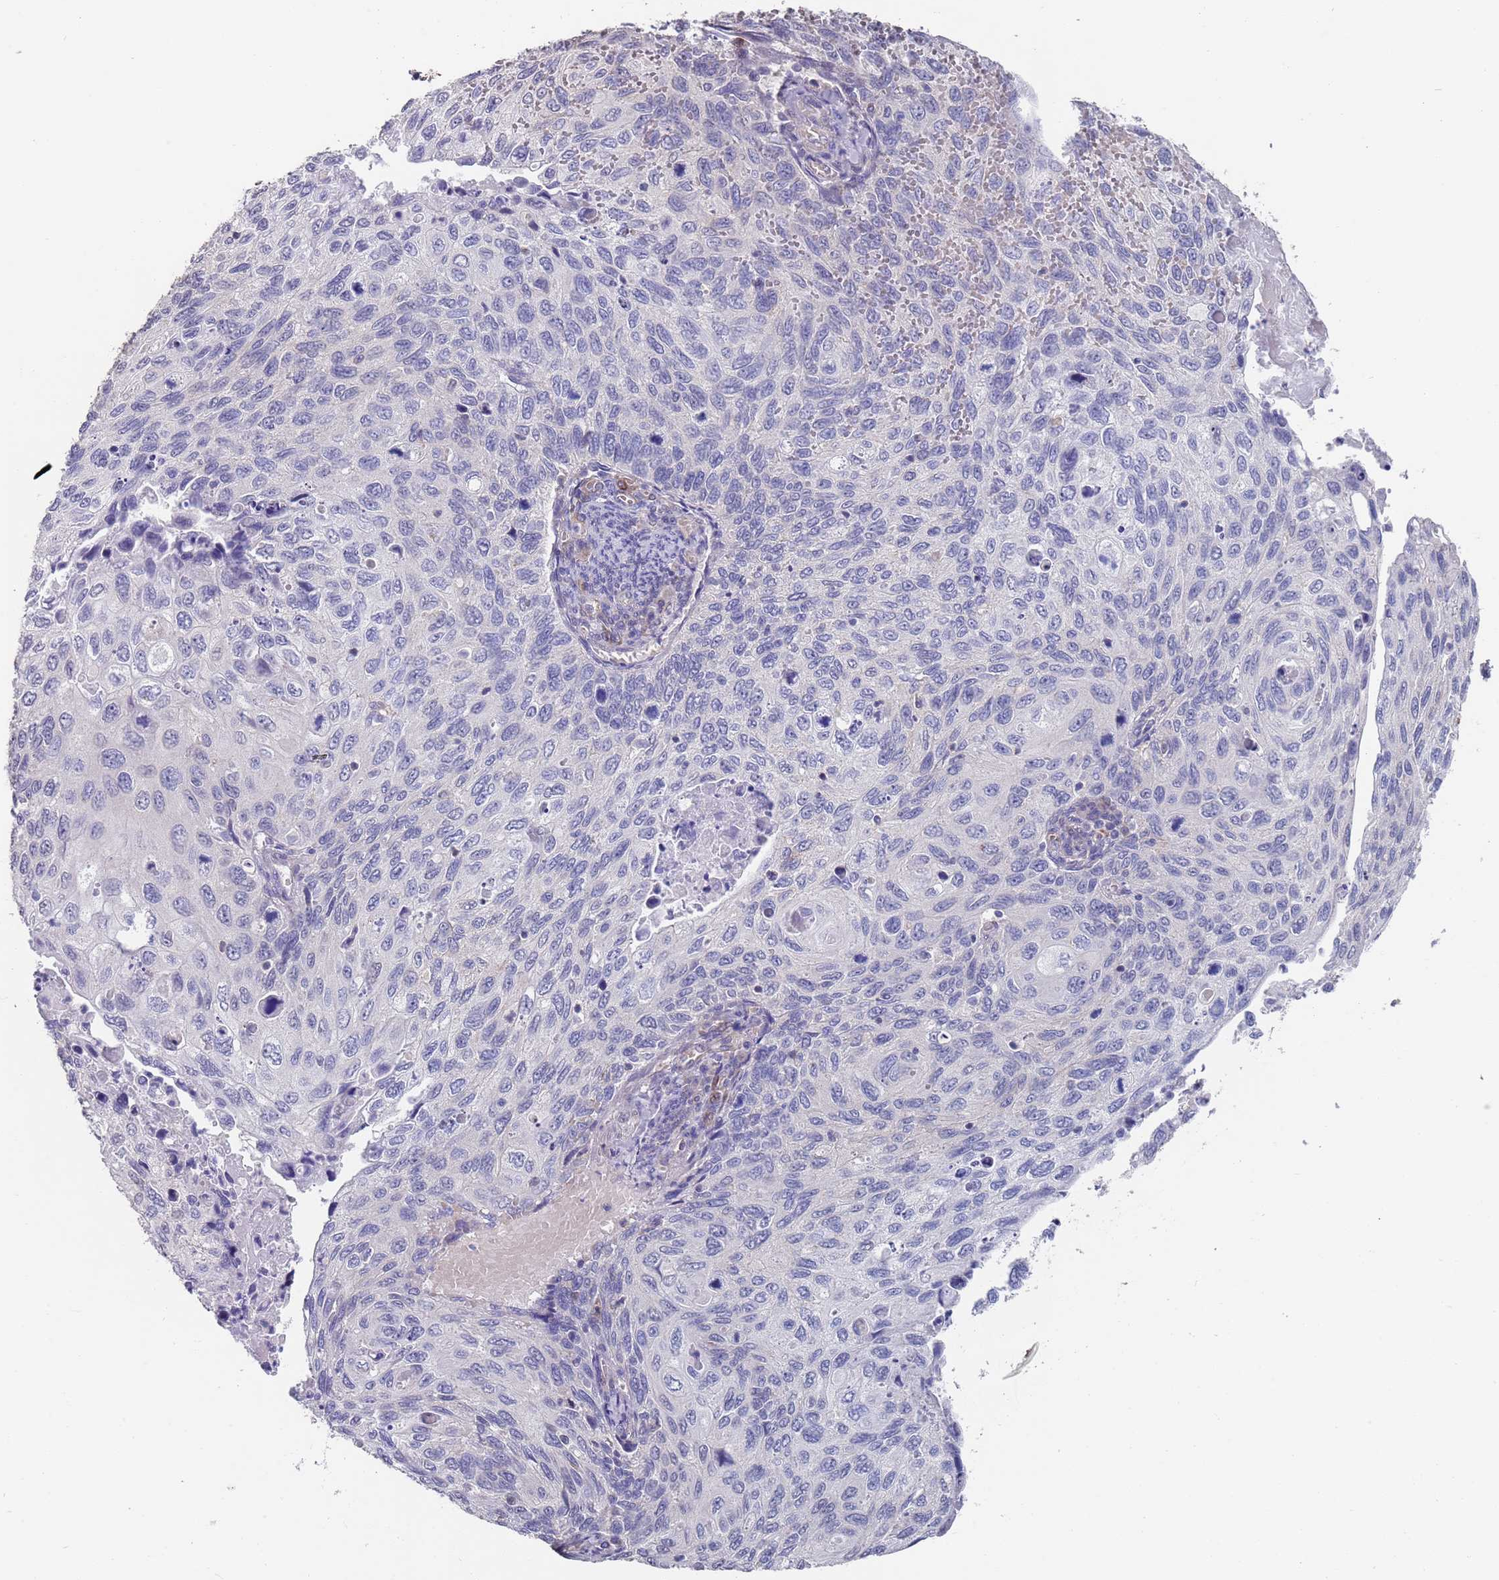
{"staining": {"intensity": "negative", "quantity": "none", "location": "none"}, "tissue": "cervical cancer", "cell_type": "Tumor cells", "image_type": "cancer", "snomed": [{"axis": "morphology", "description": "Squamous cell carcinoma, NOS"}, {"axis": "topography", "description": "Cervix"}], "caption": "Squamous cell carcinoma (cervical) was stained to show a protein in brown. There is no significant expression in tumor cells. (DAB (3,3'-diaminobenzidine) IHC visualized using brightfield microscopy, high magnification).", "gene": "ANK2", "patient": {"sex": "female", "age": 70}}